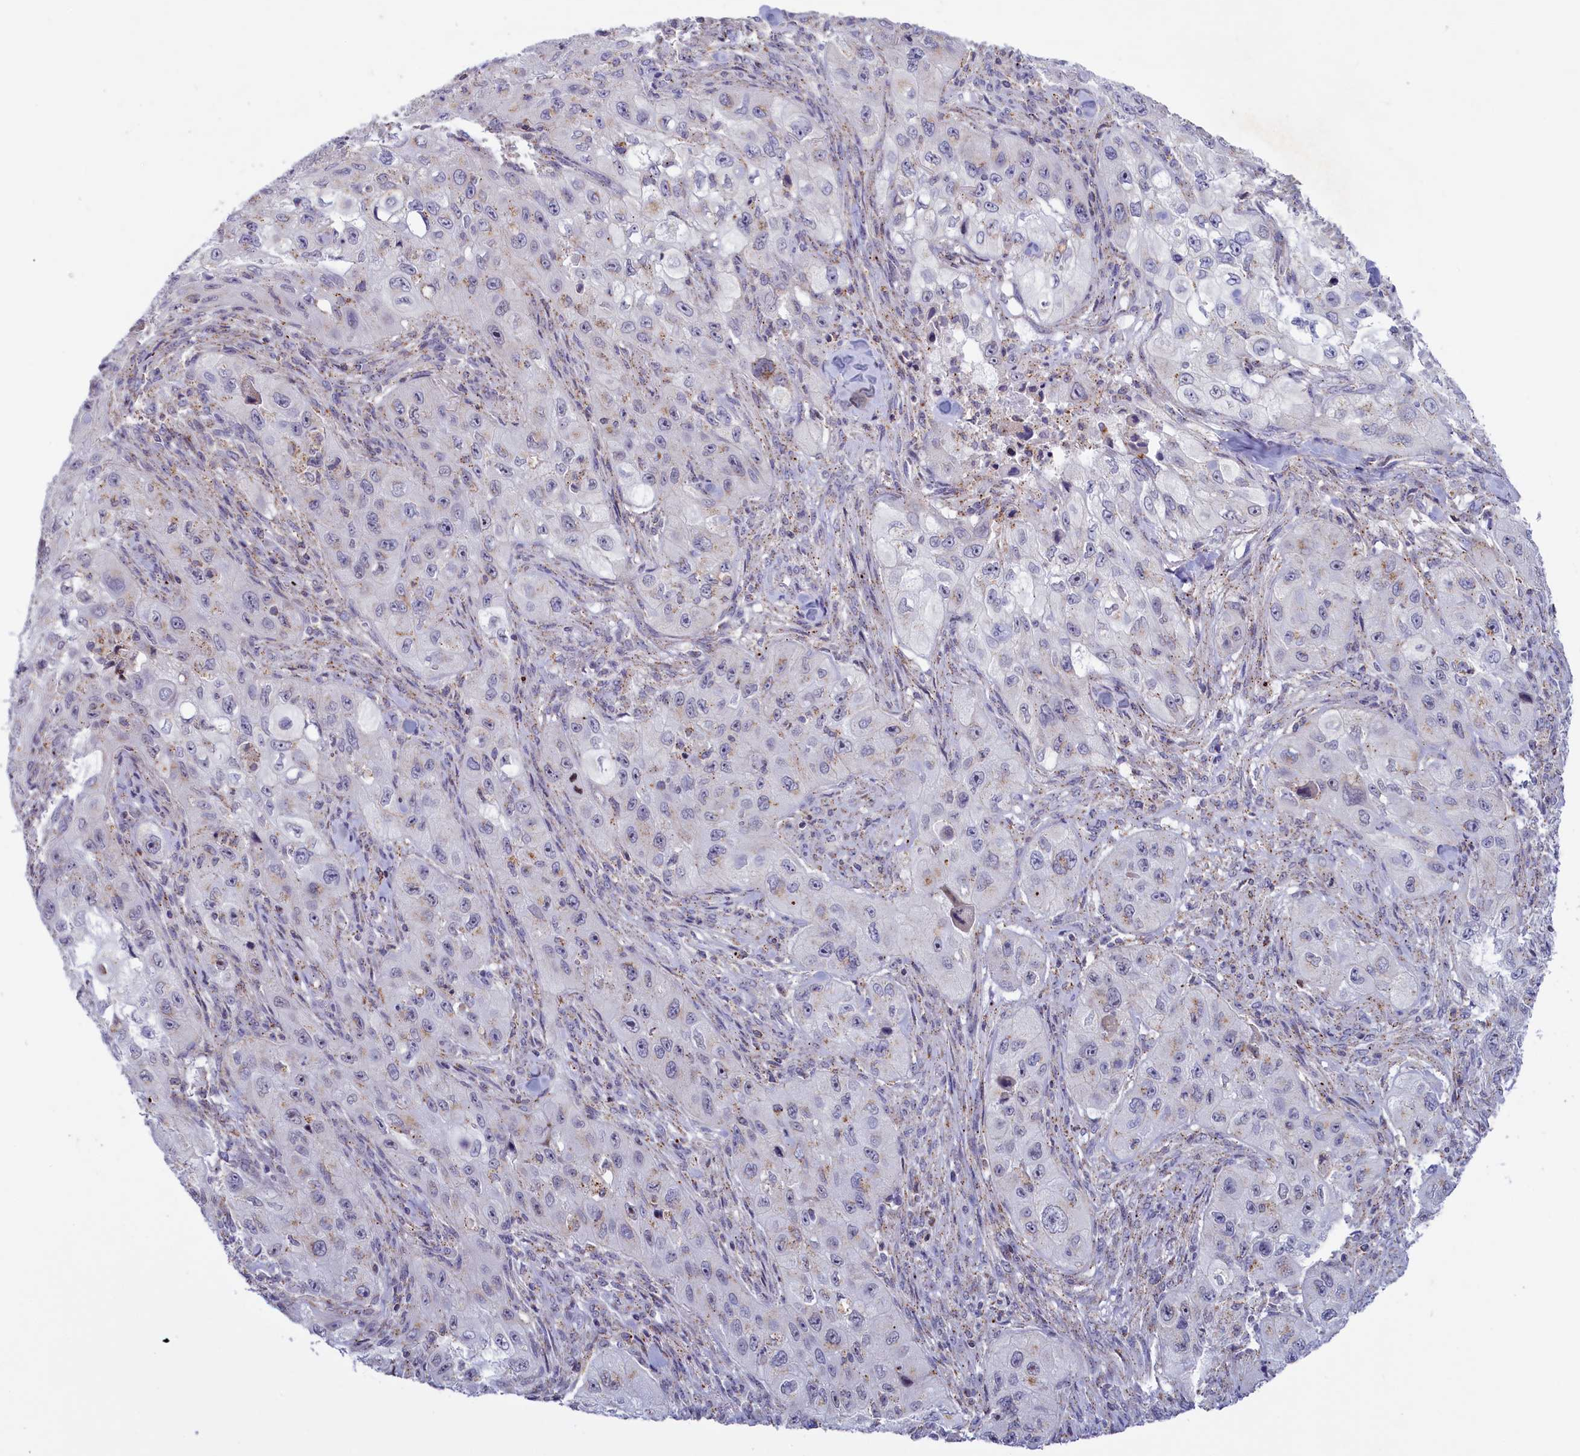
{"staining": {"intensity": "weak", "quantity": "<25%", "location": "cytoplasmic/membranous"}, "tissue": "skin cancer", "cell_type": "Tumor cells", "image_type": "cancer", "snomed": [{"axis": "morphology", "description": "Squamous cell carcinoma, NOS"}, {"axis": "topography", "description": "Skin"}, {"axis": "topography", "description": "Subcutis"}], "caption": "Immunohistochemistry (IHC) photomicrograph of human skin cancer stained for a protein (brown), which demonstrates no expression in tumor cells.", "gene": "HYKK", "patient": {"sex": "male", "age": 73}}